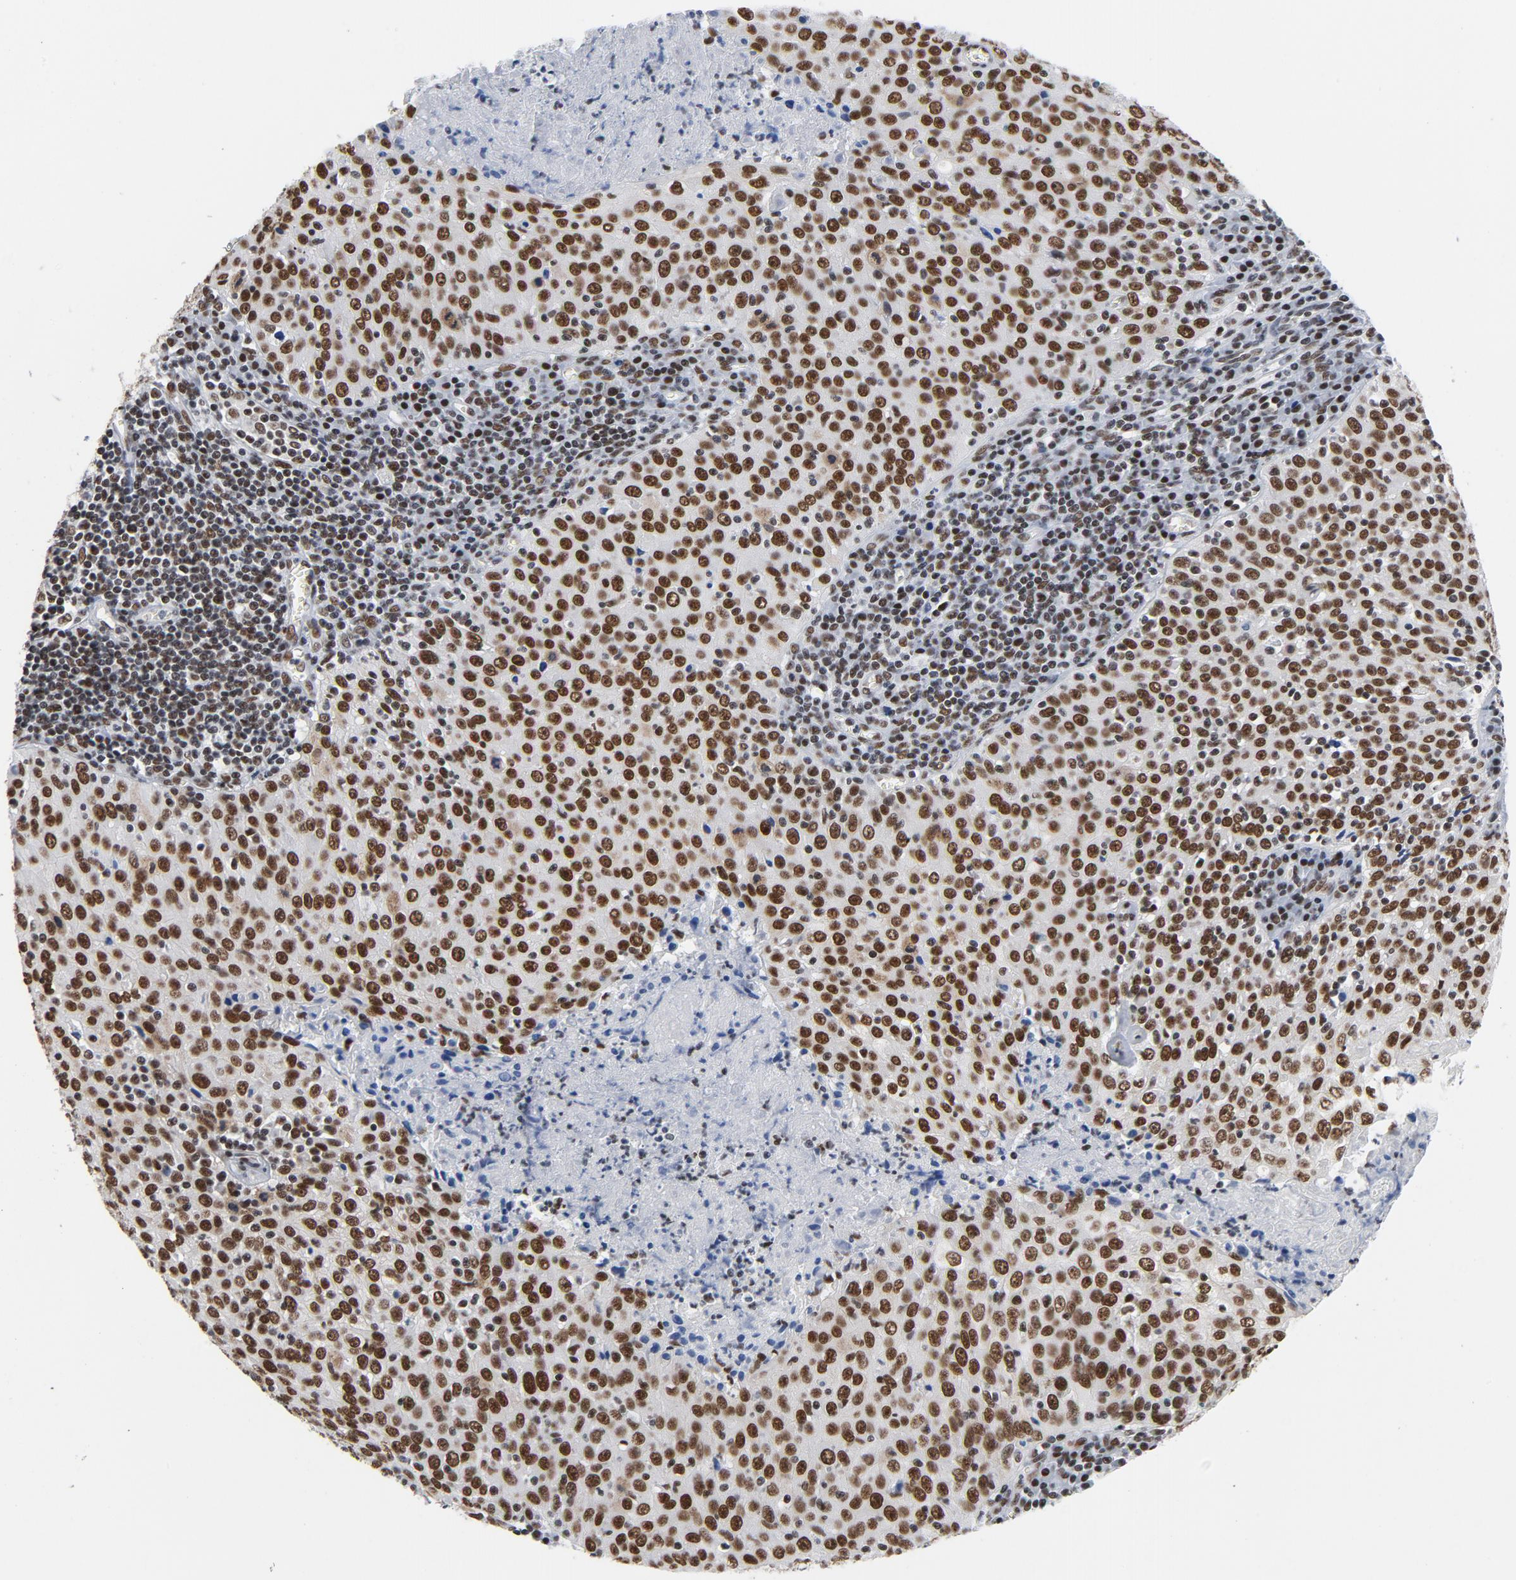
{"staining": {"intensity": "strong", "quantity": ">75%", "location": "nuclear"}, "tissue": "cervical cancer", "cell_type": "Tumor cells", "image_type": "cancer", "snomed": [{"axis": "morphology", "description": "Squamous cell carcinoma, NOS"}, {"axis": "topography", "description": "Cervix"}], "caption": "A high-resolution photomicrograph shows immunohistochemistry staining of cervical cancer (squamous cell carcinoma), which shows strong nuclear positivity in about >75% of tumor cells. The protein of interest is shown in brown color, while the nuclei are stained blue.", "gene": "CSTF2", "patient": {"sex": "female", "age": 27}}